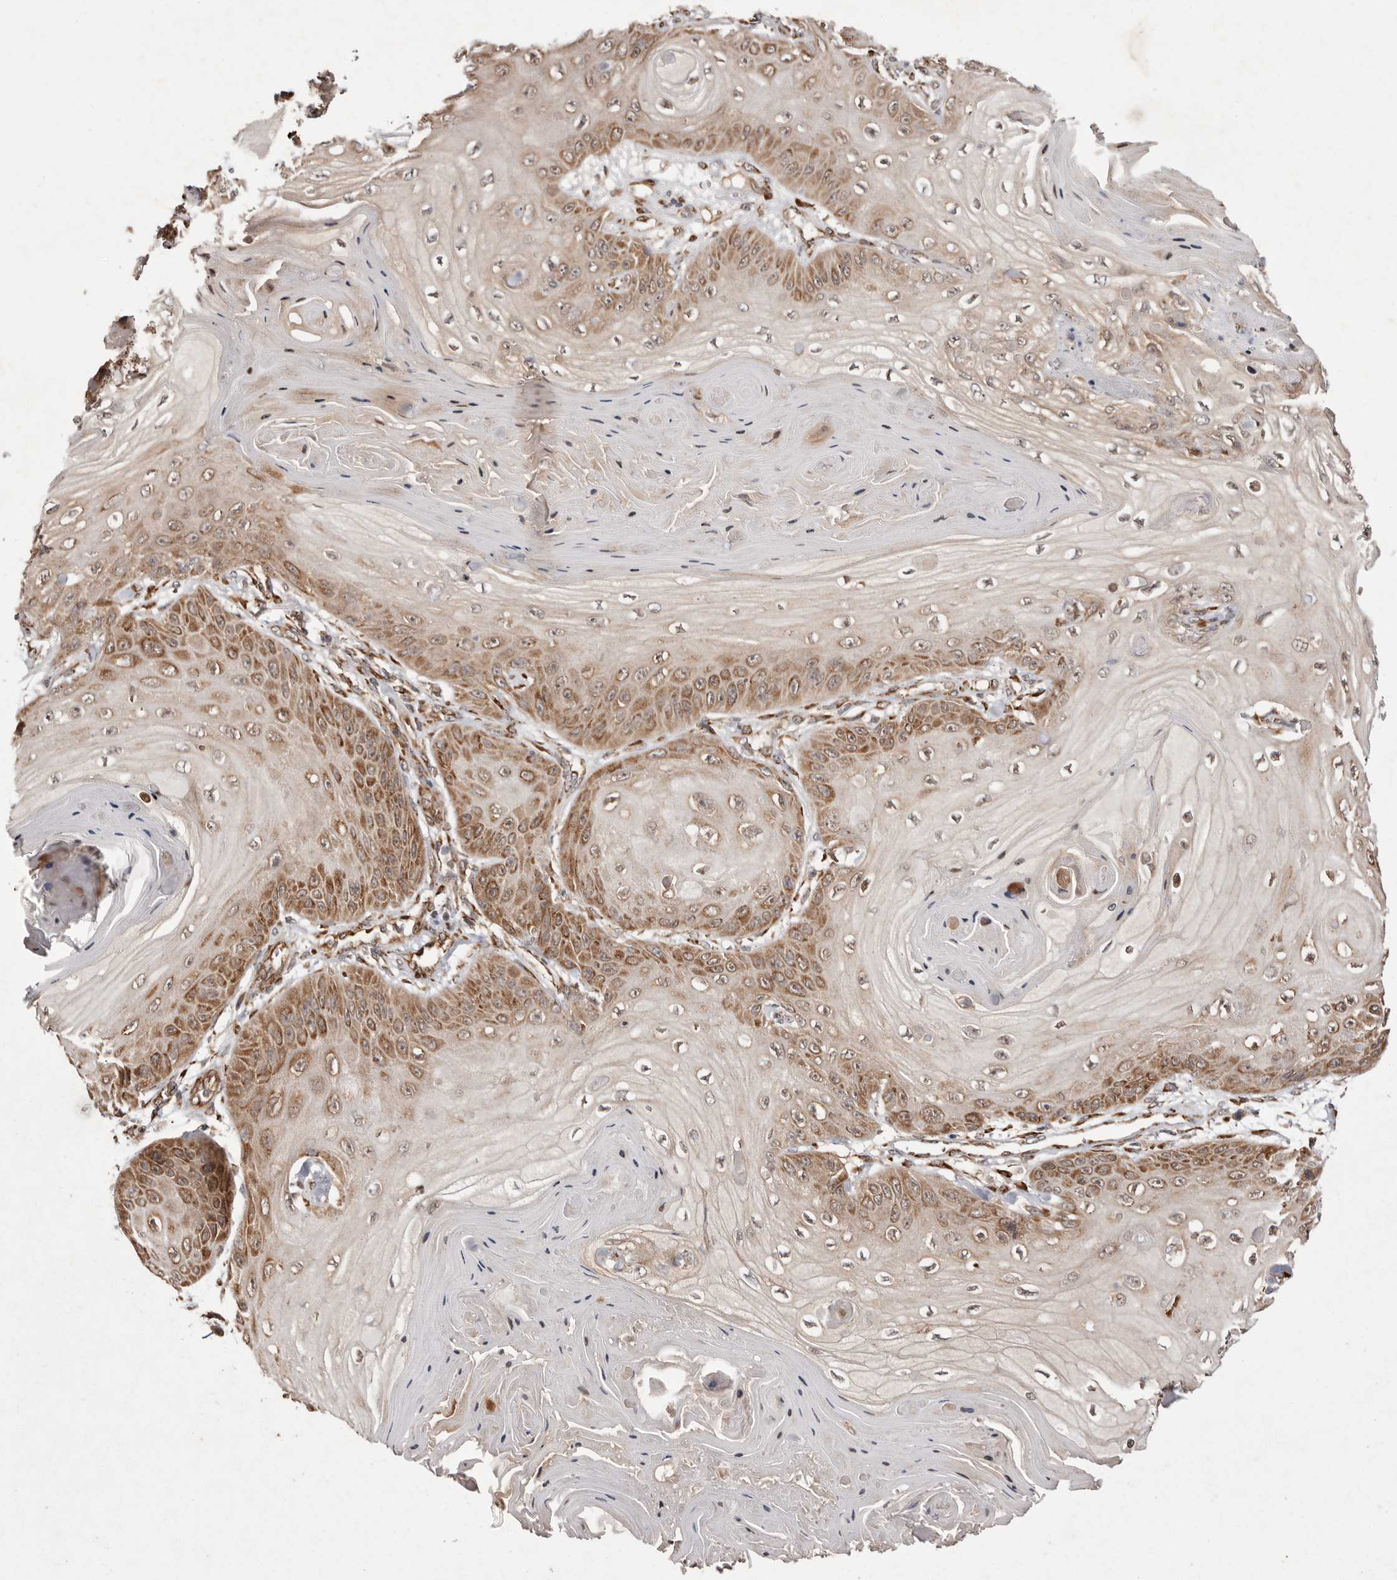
{"staining": {"intensity": "moderate", "quantity": "25%-75%", "location": "cytoplasmic/membranous"}, "tissue": "skin cancer", "cell_type": "Tumor cells", "image_type": "cancer", "snomed": [{"axis": "morphology", "description": "Squamous cell carcinoma, NOS"}, {"axis": "topography", "description": "Skin"}], "caption": "An immunohistochemistry (IHC) micrograph of neoplastic tissue is shown. Protein staining in brown highlights moderate cytoplasmic/membranous positivity in squamous cell carcinoma (skin) within tumor cells. (DAB (3,3'-diaminobenzidine) IHC with brightfield microscopy, high magnification).", "gene": "LRGUK", "patient": {"sex": "male", "age": 74}}